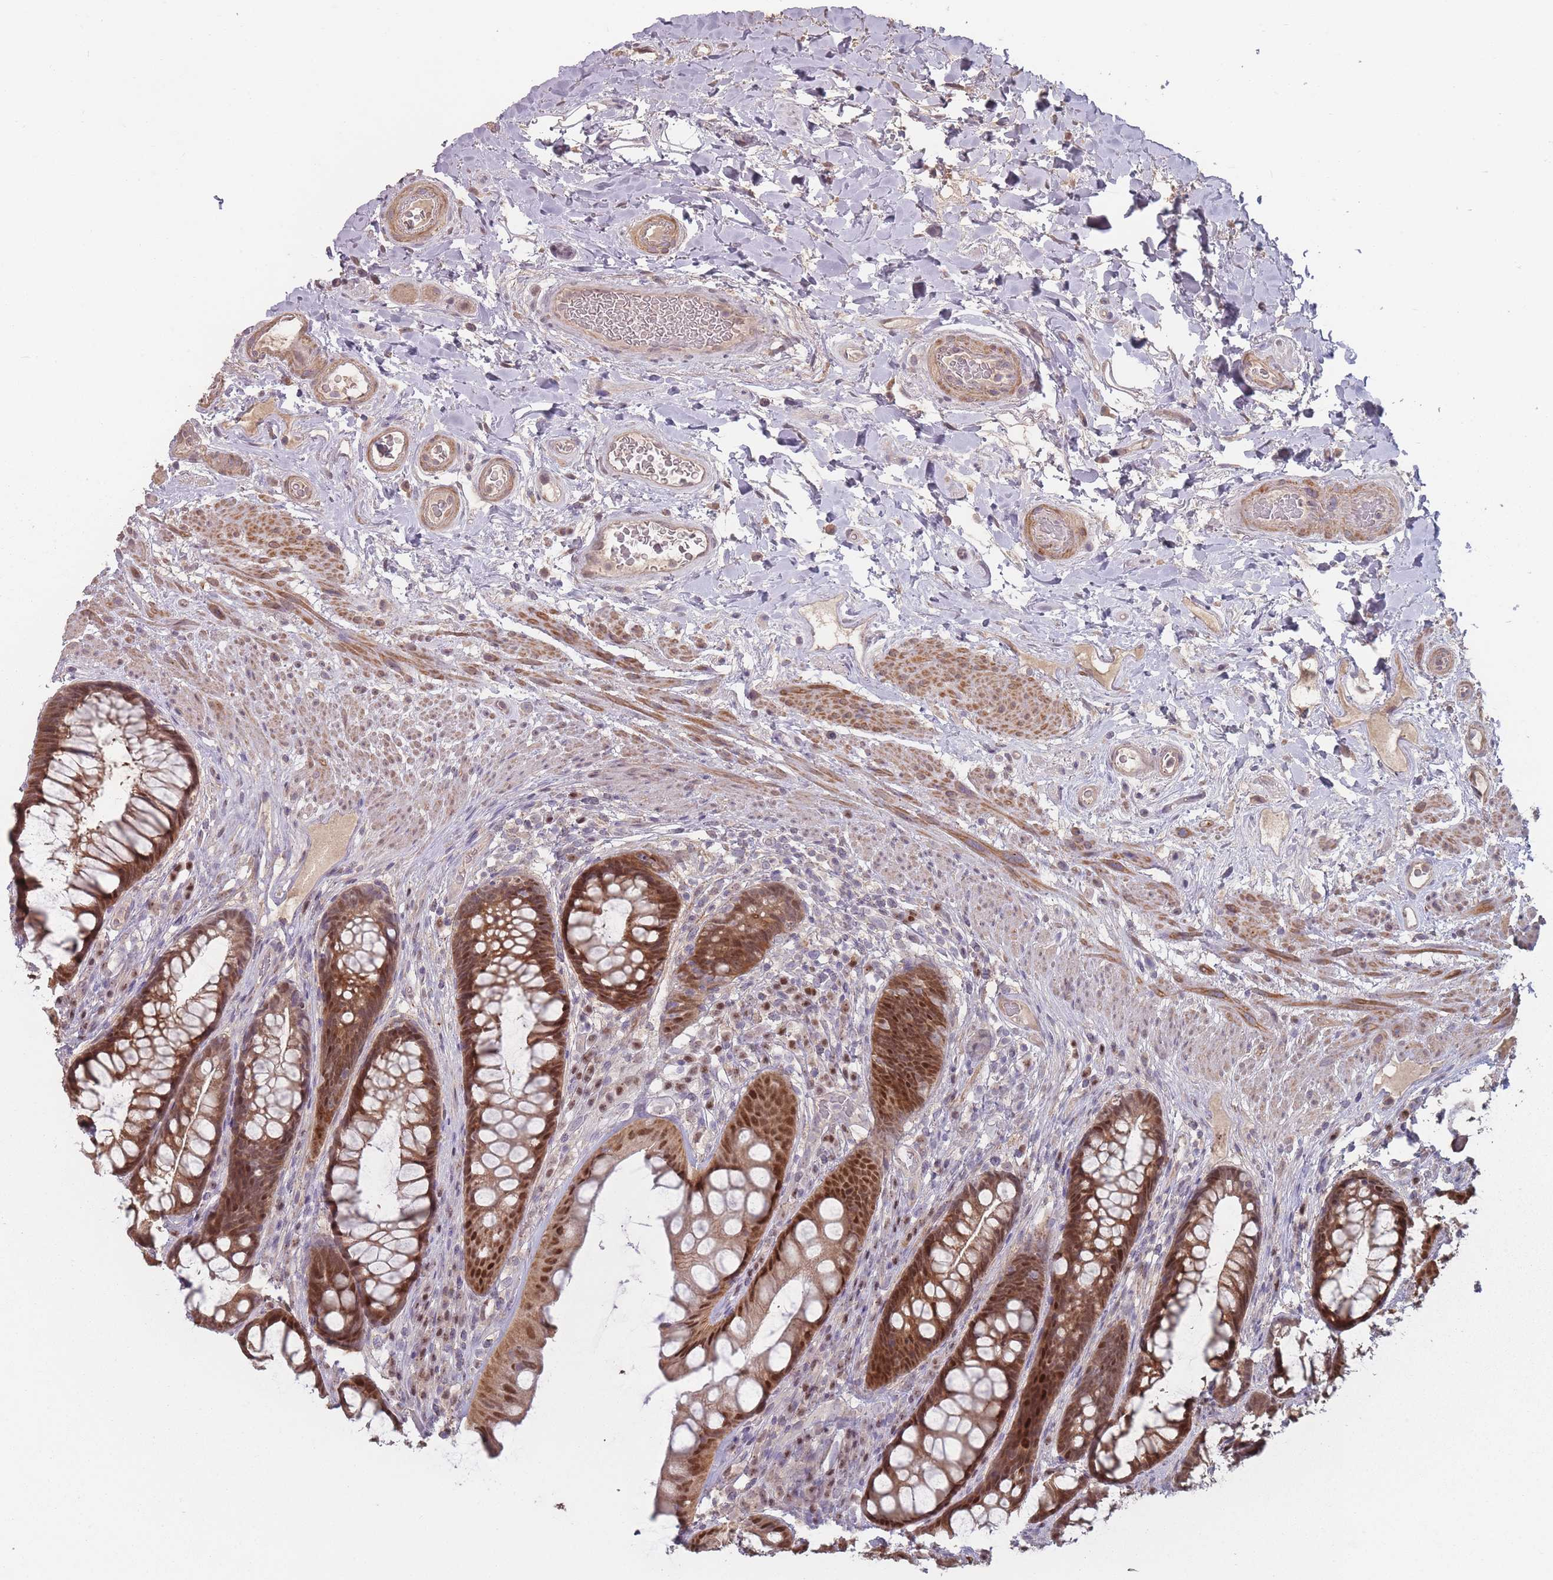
{"staining": {"intensity": "strong", "quantity": ">75%", "location": "cytoplasmic/membranous,nuclear"}, "tissue": "rectum", "cell_type": "Glandular cells", "image_type": "normal", "snomed": [{"axis": "morphology", "description": "Normal tissue, NOS"}, {"axis": "topography", "description": "Rectum"}], "caption": "Immunohistochemistry (DAB (3,3'-diaminobenzidine)) staining of normal rectum exhibits strong cytoplasmic/membranous,nuclear protein staining in about >75% of glandular cells. (brown staining indicates protein expression, while blue staining denotes nuclei).", "gene": "ERCC6L", "patient": {"sex": "male", "age": 74}}